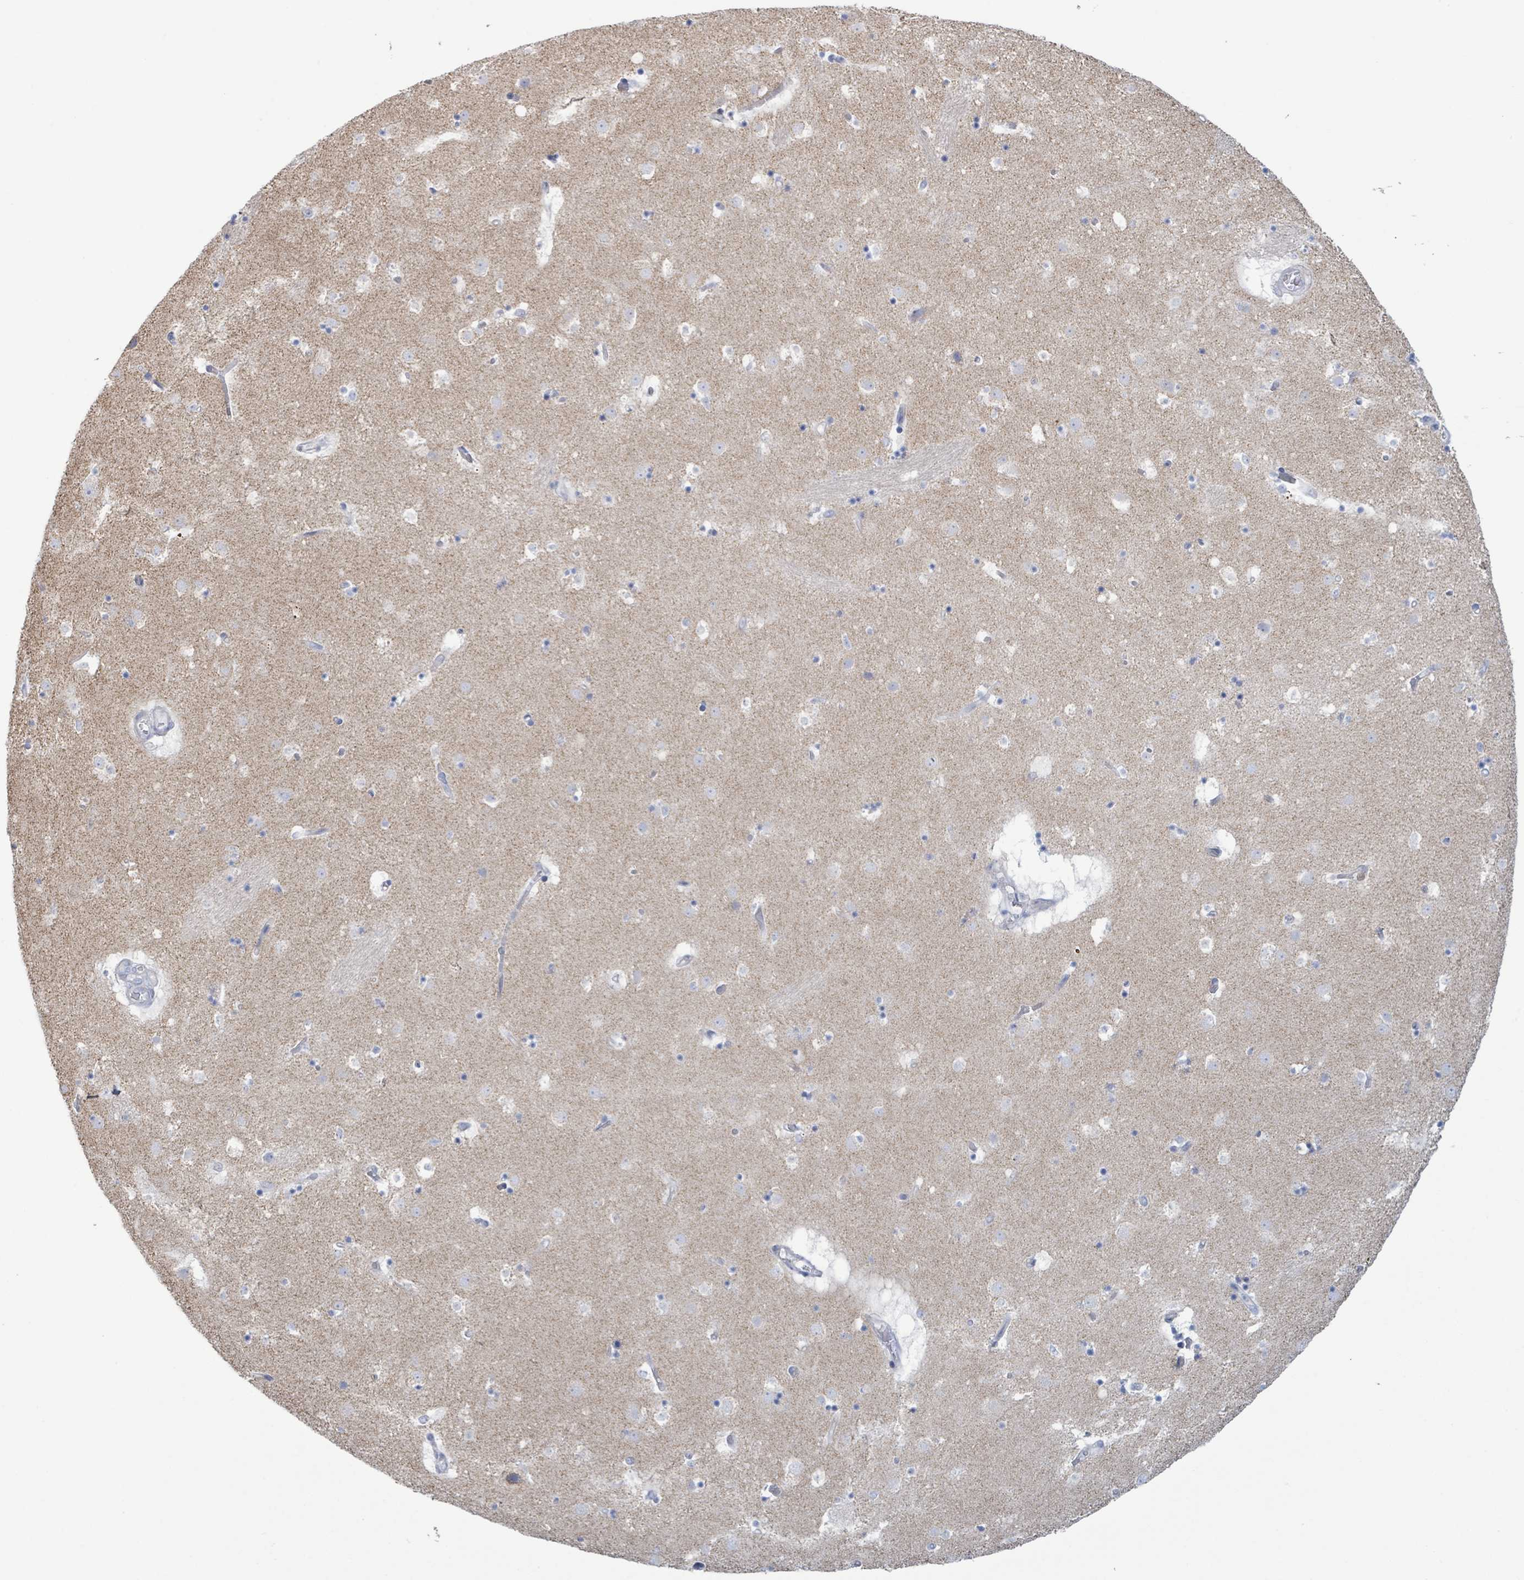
{"staining": {"intensity": "negative", "quantity": "none", "location": "none"}, "tissue": "caudate", "cell_type": "Glial cells", "image_type": "normal", "snomed": [{"axis": "morphology", "description": "Normal tissue, NOS"}, {"axis": "topography", "description": "Lateral ventricle wall"}], "caption": "Immunohistochemistry (IHC) micrograph of unremarkable caudate: human caudate stained with DAB (3,3'-diaminobenzidine) reveals no significant protein positivity in glial cells.", "gene": "AKR1C4", "patient": {"sex": "male", "age": 58}}